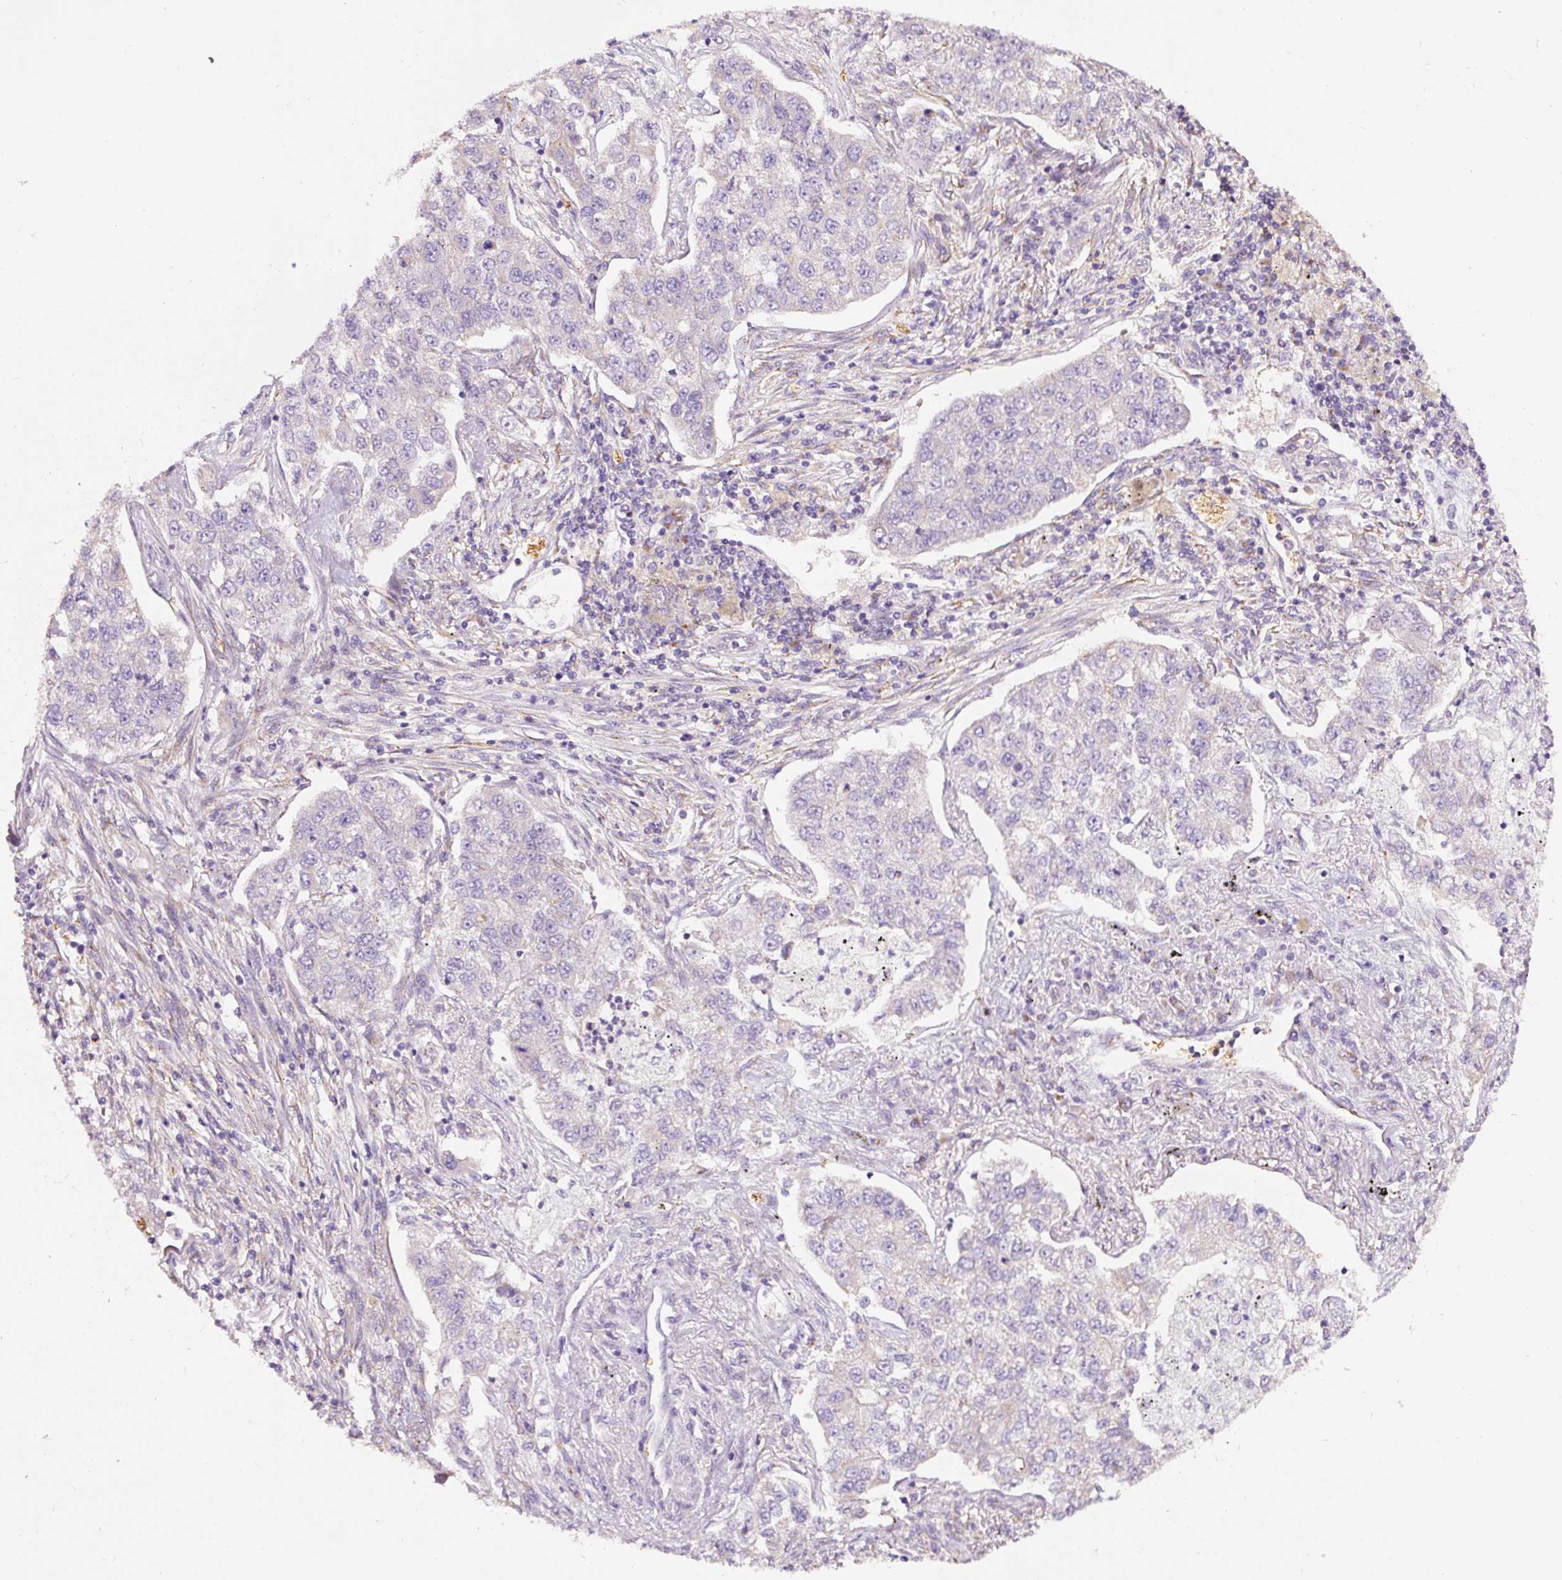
{"staining": {"intensity": "negative", "quantity": "none", "location": "none"}, "tissue": "lung cancer", "cell_type": "Tumor cells", "image_type": "cancer", "snomed": [{"axis": "morphology", "description": "Adenocarcinoma, NOS"}, {"axis": "topography", "description": "Lung"}], "caption": "Adenocarcinoma (lung) was stained to show a protein in brown. There is no significant staining in tumor cells. (Immunohistochemistry, brightfield microscopy, high magnification).", "gene": "PRRC2A", "patient": {"sex": "male", "age": 49}}